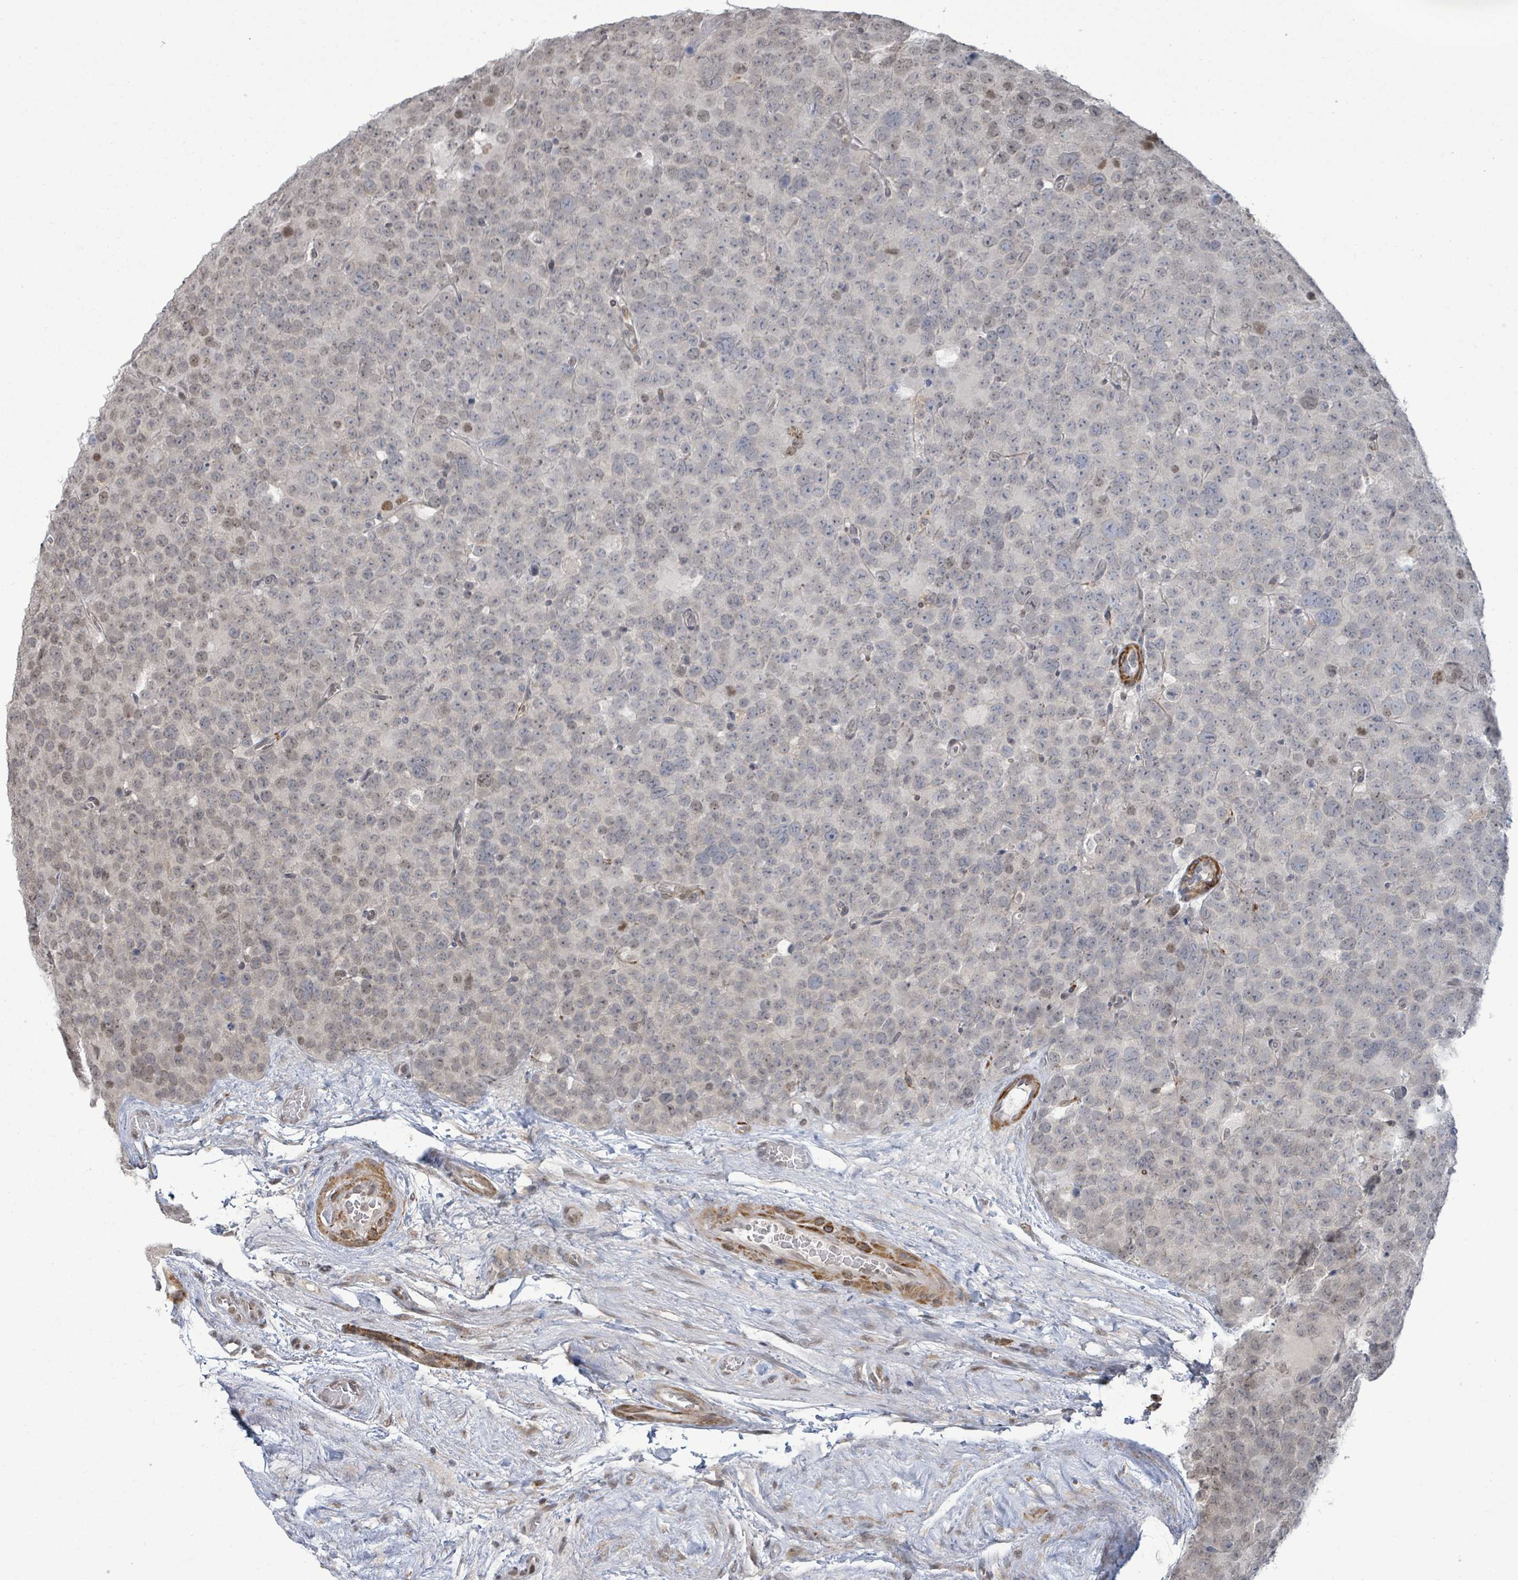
{"staining": {"intensity": "weak", "quantity": "<25%", "location": "nuclear"}, "tissue": "testis cancer", "cell_type": "Tumor cells", "image_type": "cancer", "snomed": [{"axis": "morphology", "description": "Seminoma, NOS"}, {"axis": "topography", "description": "Testis"}], "caption": "IHC histopathology image of seminoma (testis) stained for a protein (brown), which displays no expression in tumor cells.", "gene": "SBF2", "patient": {"sex": "male", "age": 71}}